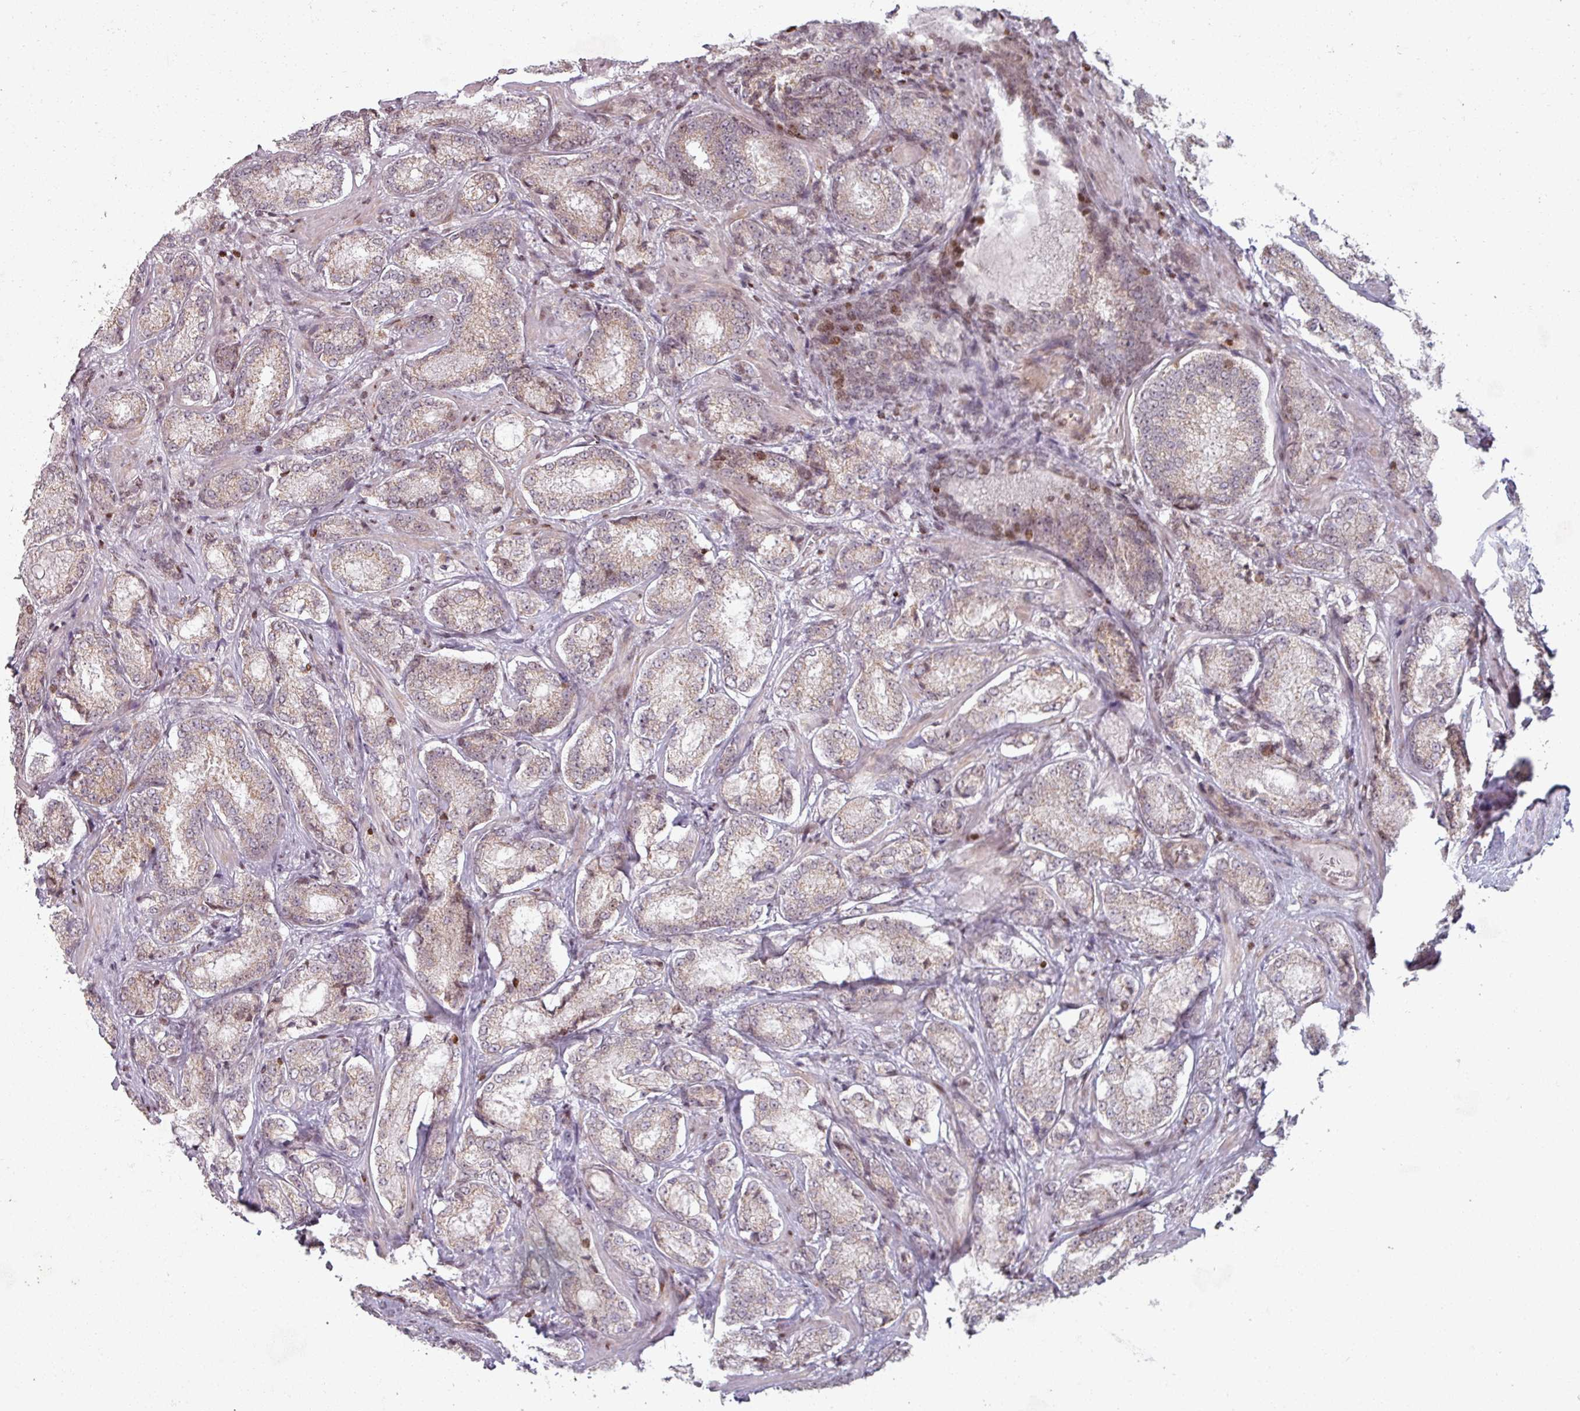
{"staining": {"intensity": "weak", "quantity": ">75%", "location": "cytoplasmic/membranous"}, "tissue": "prostate cancer", "cell_type": "Tumor cells", "image_type": "cancer", "snomed": [{"axis": "morphology", "description": "Adenocarcinoma, Low grade"}, {"axis": "topography", "description": "Prostate"}], "caption": "Immunohistochemistry (IHC) of prostate cancer displays low levels of weak cytoplasmic/membranous staining in about >75% of tumor cells.", "gene": "NCOR1", "patient": {"sex": "male", "age": 74}}